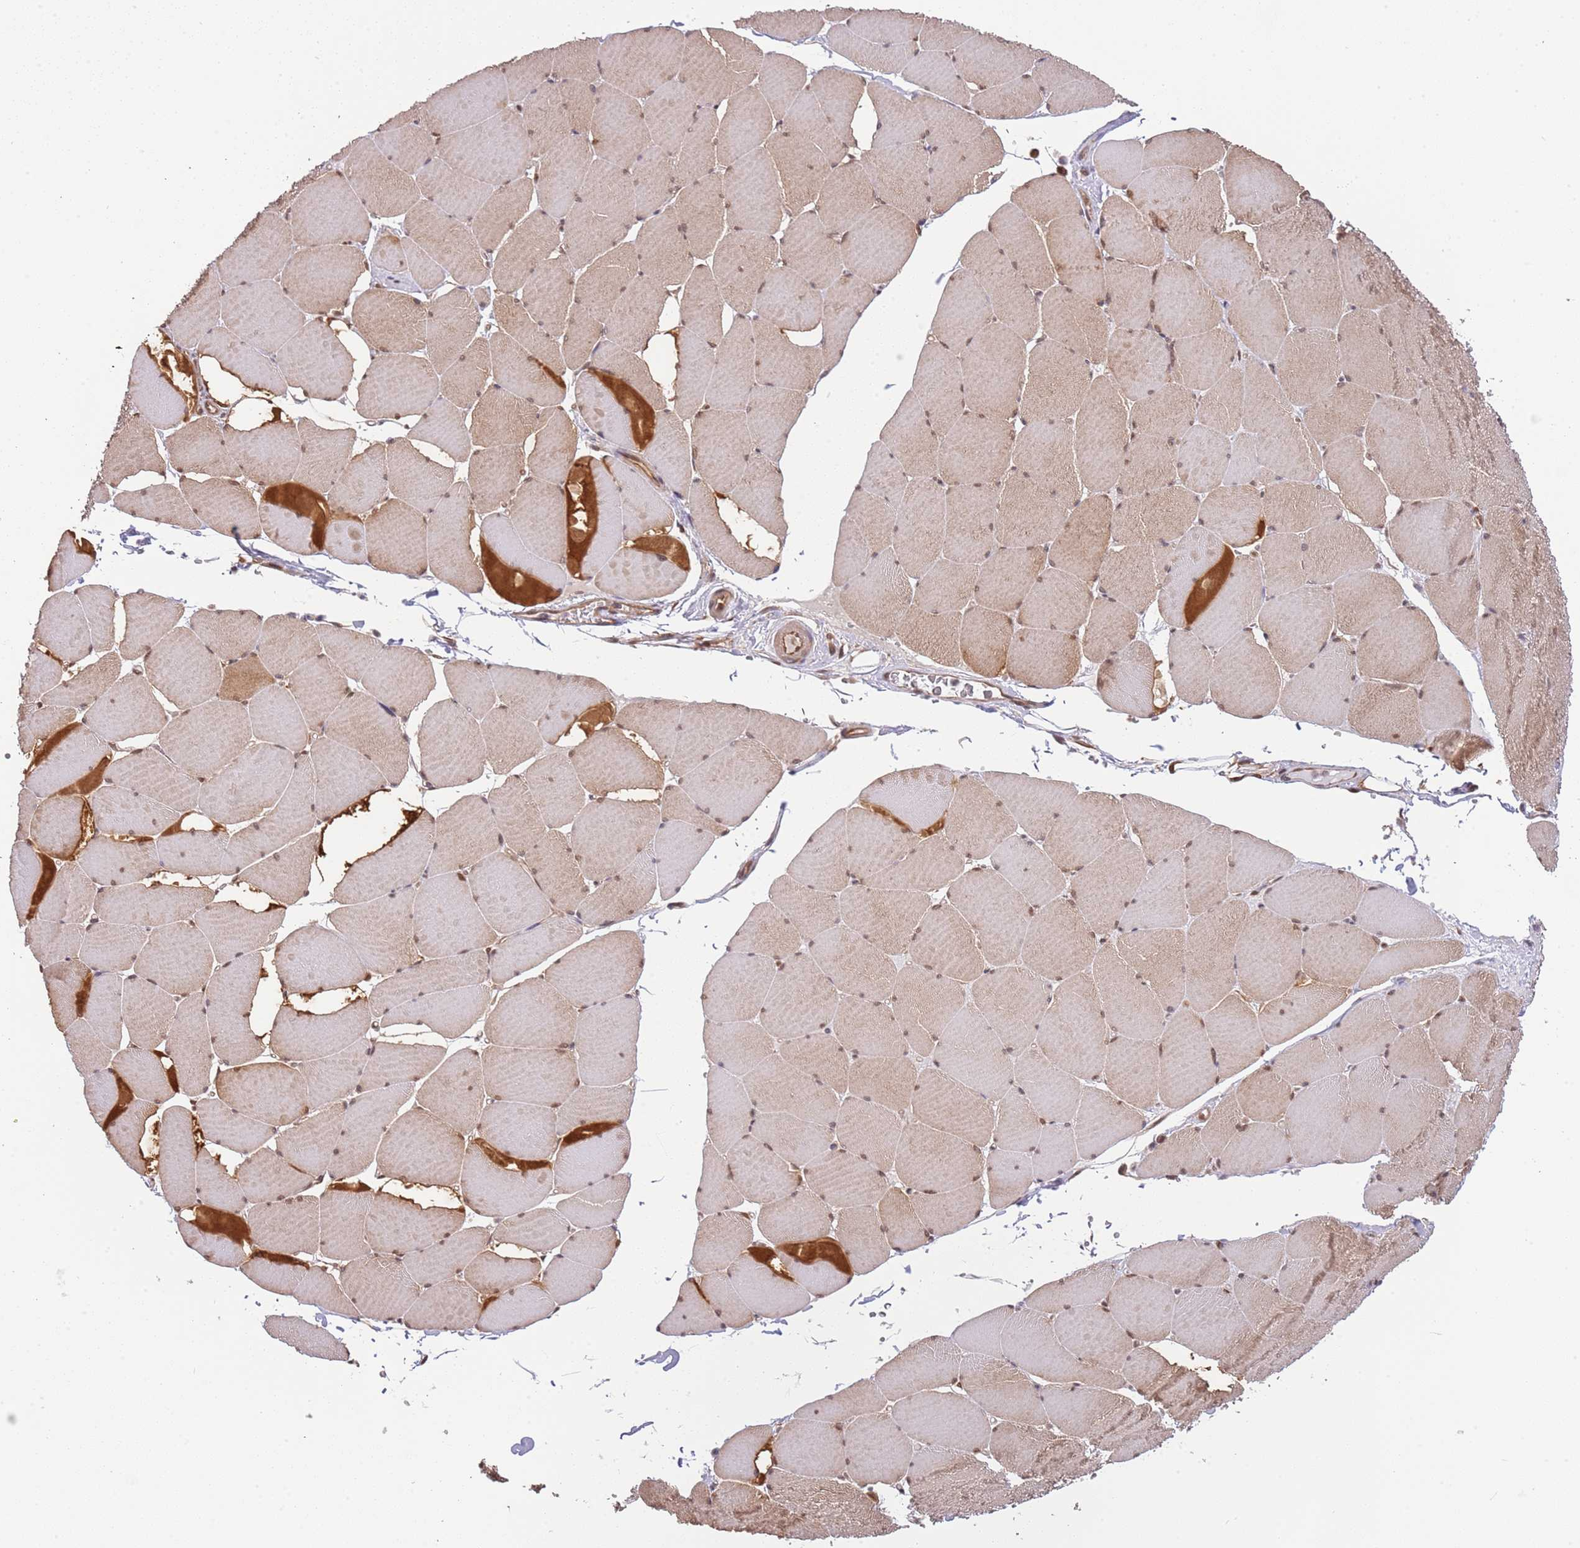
{"staining": {"intensity": "moderate", "quantity": ">75%", "location": "cytoplasmic/membranous,nuclear"}, "tissue": "skeletal muscle", "cell_type": "Myocytes", "image_type": "normal", "snomed": [{"axis": "morphology", "description": "Normal tissue, NOS"}, {"axis": "topography", "description": "Skeletal muscle"}, {"axis": "topography", "description": "Head-Neck"}], "caption": "Myocytes display moderate cytoplasmic/membranous,nuclear staining in about >75% of cells in unremarkable skeletal muscle. Nuclei are stained in blue.", "gene": "PLSCR5", "patient": {"sex": "male", "age": 66}}